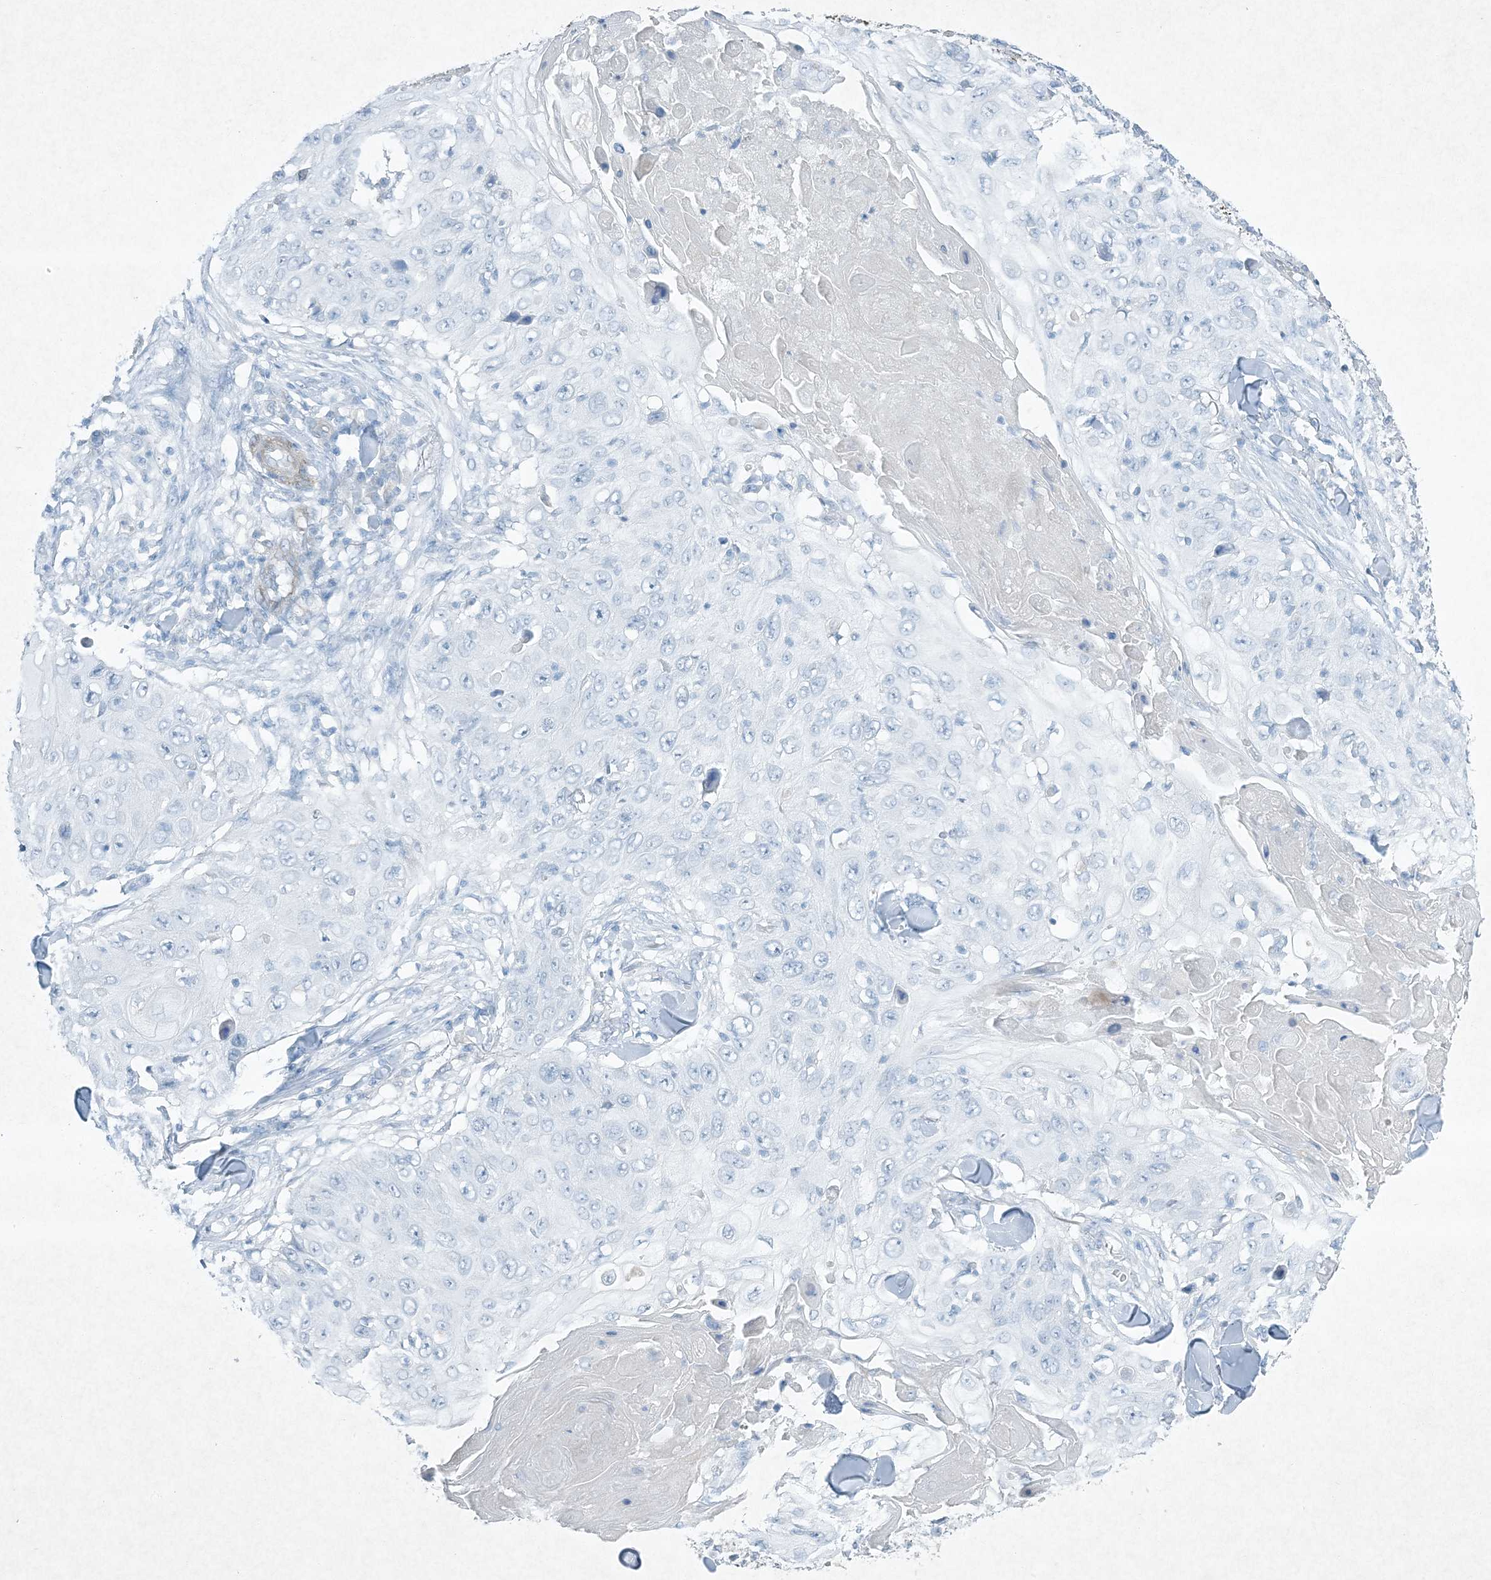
{"staining": {"intensity": "negative", "quantity": "none", "location": "none"}, "tissue": "skin cancer", "cell_type": "Tumor cells", "image_type": "cancer", "snomed": [{"axis": "morphology", "description": "Squamous cell carcinoma, NOS"}, {"axis": "topography", "description": "Skin"}], "caption": "IHC photomicrograph of neoplastic tissue: human skin cancer stained with DAB (3,3'-diaminobenzidine) shows no significant protein expression in tumor cells.", "gene": "PGM5", "patient": {"sex": "male", "age": 86}}